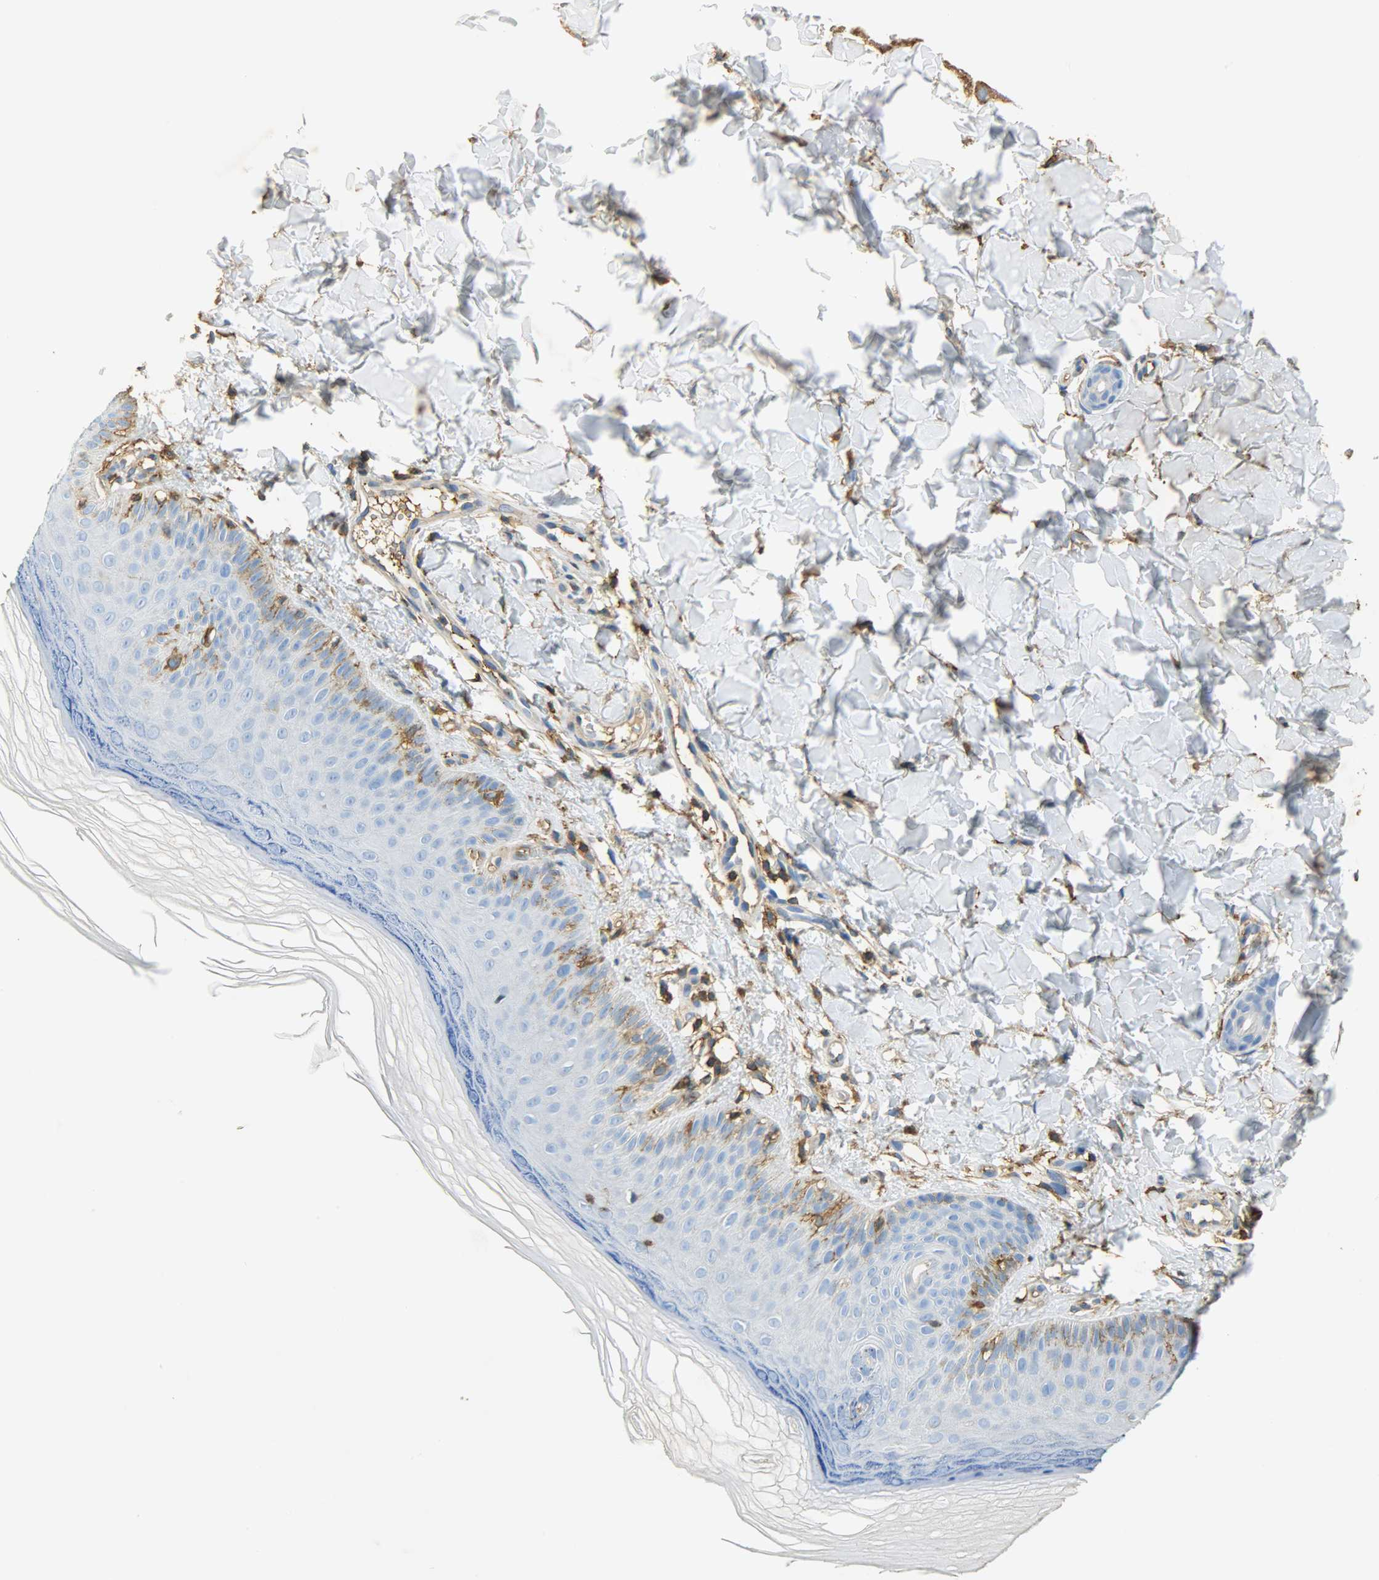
{"staining": {"intensity": "moderate", "quantity": ">75%", "location": "cytoplasmic/membranous"}, "tissue": "skin", "cell_type": "Fibroblasts", "image_type": "normal", "snomed": [{"axis": "morphology", "description": "Normal tissue, NOS"}, {"axis": "topography", "description": "Skin"}], "caption": "Skin stained for a protein displays moderate cytoplasmic/membranous positivity in fibroblasts. (Brightfield microscopy of DAB IHC at high magnification).", "gene": "ANXA6", "patient": {"sex": "male", "age": 26}}